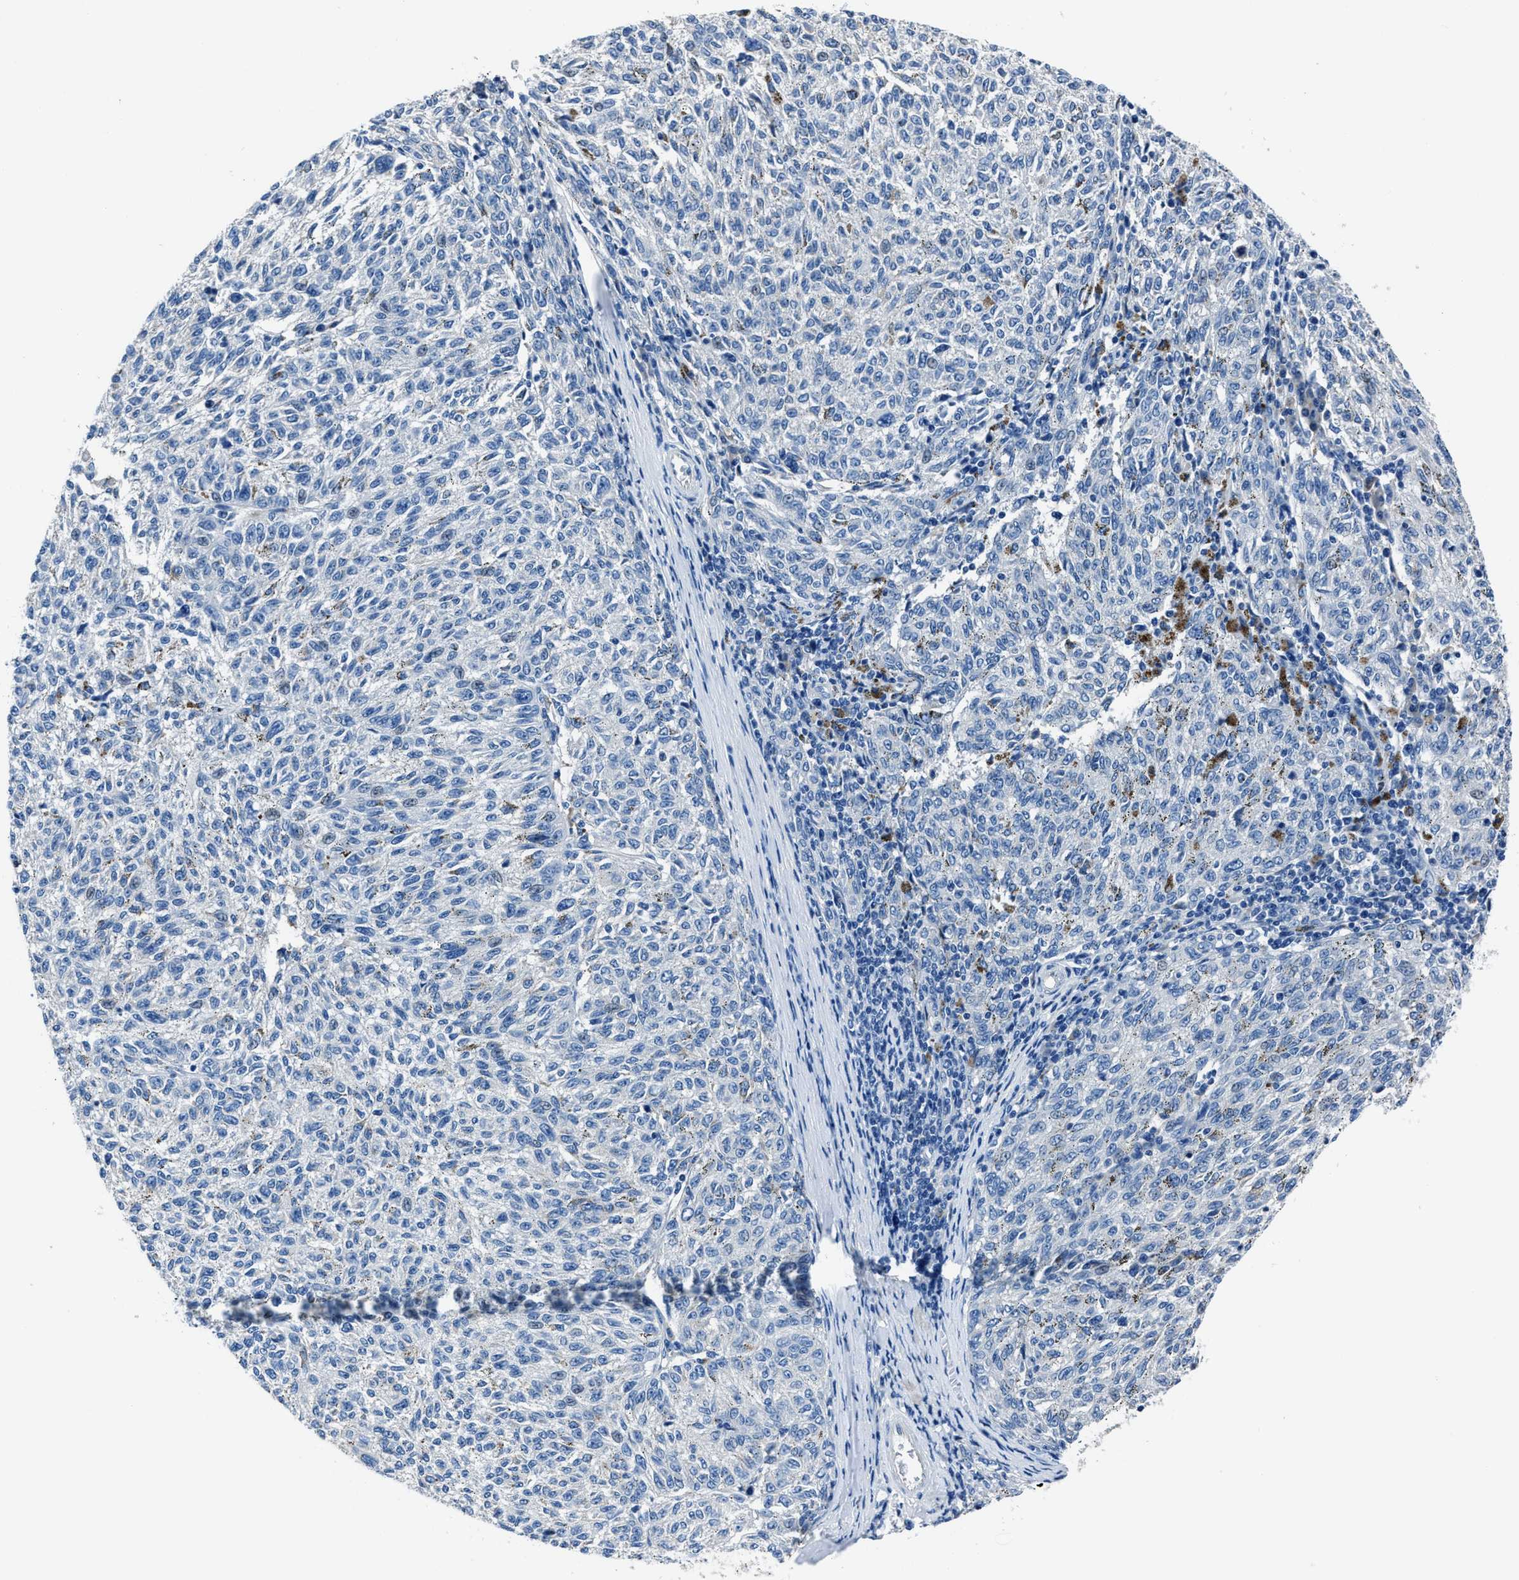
{"staining": {"intensity": "negative", "quantity": "none", "location": "none"}, "tissue": "melanoma", "cell_type": "Tumor cells", "image_type": "cancer", "snomed": [{"axis": "morphology", "description": "Malignant melanoma, NOS"}, {"axis": "topography", "description": "Skin"}], "caption": "The immunohistochemistry micrograph has no significant positivity in tumor cells of melanoma tissue. (Immunohistochemistry (ihc), brightfield microscopy, high magnification).", "gene": "LMO7", "patient": {"sex": "female", "age": 72}}